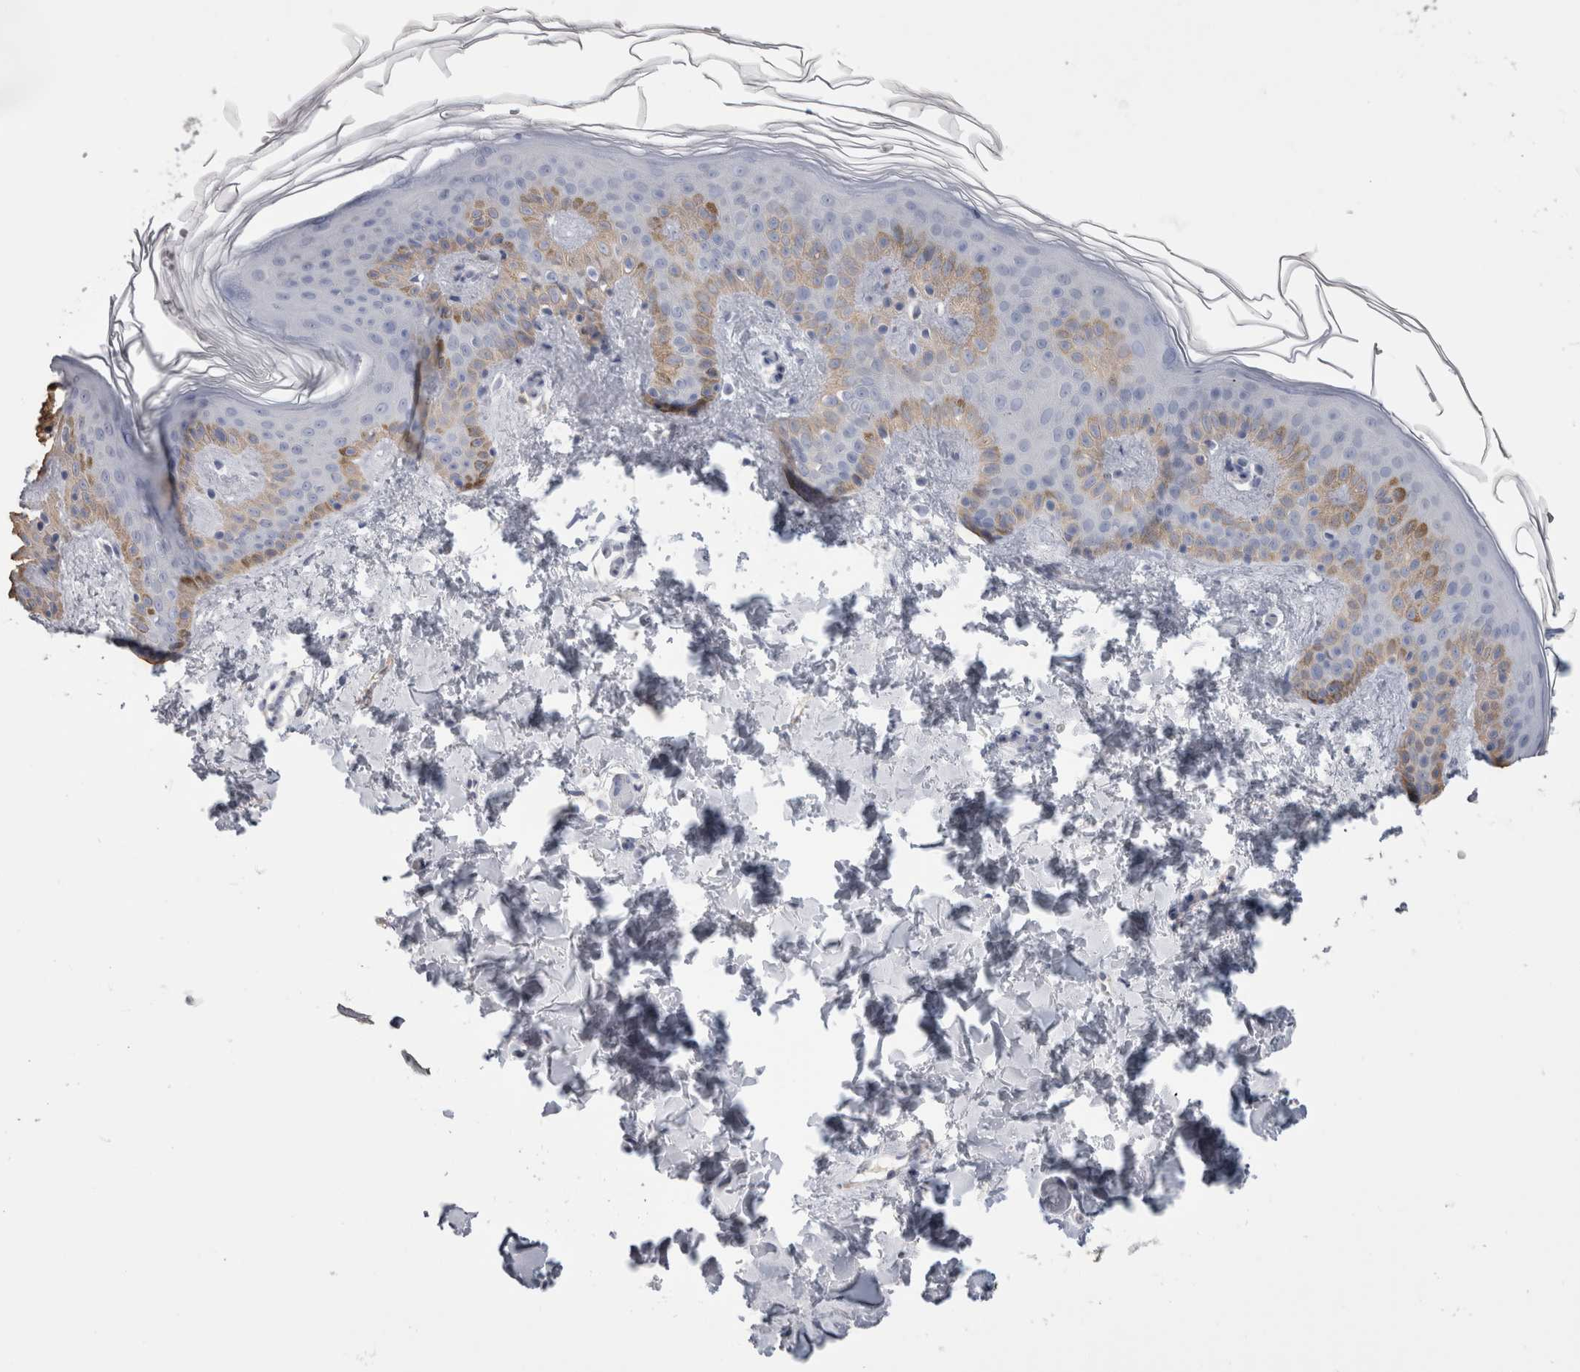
{"staining": {"intensity": "negative", "quantity": "none", "location": "none"}, "tissue": "skin", "cell_type": "Fibroblasts", "image_type": "normal", "snomed": [{"axis": "morphology", "description": "Normal tissue, NOS"}, {"axis": "morphology", "description": "Neoplasm, benign, NOS"}, {"axis": "topography", "description": "Skin"}, {"axis": "topography", "description": "Soft tissue"}], "caption": "Protein analysis of unremarkable skin demonstrates no significant positivity in fibroblasts. (Immunohistochemistry (ihc), brightfield microscopy, high magnification).", "gene": "SCRN1", "patient": {"sex": "male", "age": 26}}